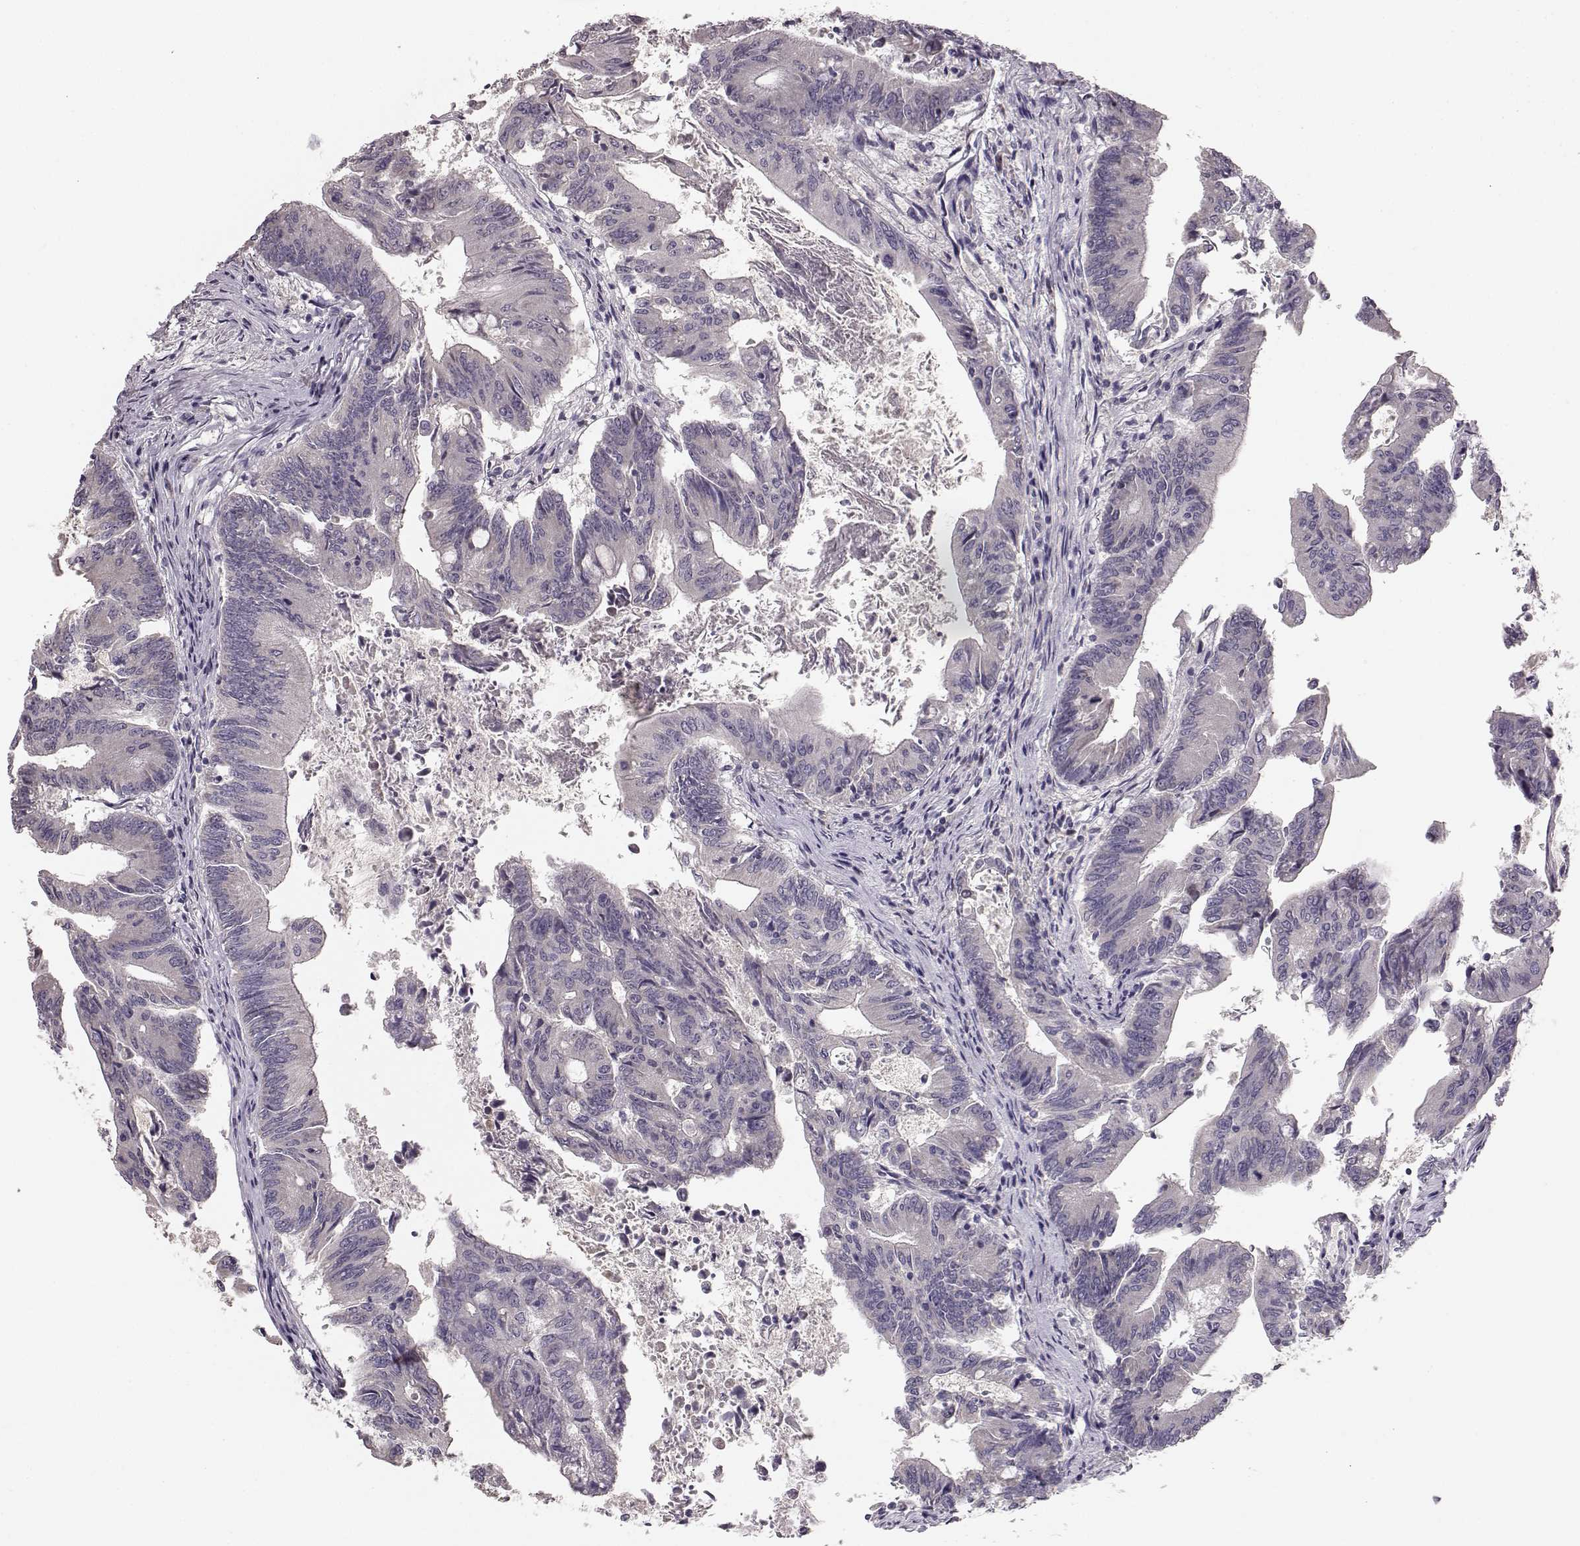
{"staining": {"intensity": "negative", "quantity": "none", "location": "none"}, "tissue": "colorectal cancer", "cell_type": "Tumor cells", "image_type": "cancer", "snomed": [{"axis": "morphology", "description": "Adenocarcinoma, NOS"}, {"axis": "topography", "description": "Colon"}], "caption": "Protein analysis of colorectal cancer (adenocarcinoma) displays no significant staining in tumor cells.", "gene": "BFSP2", "patient": {"sex": "female", "age": 70}}